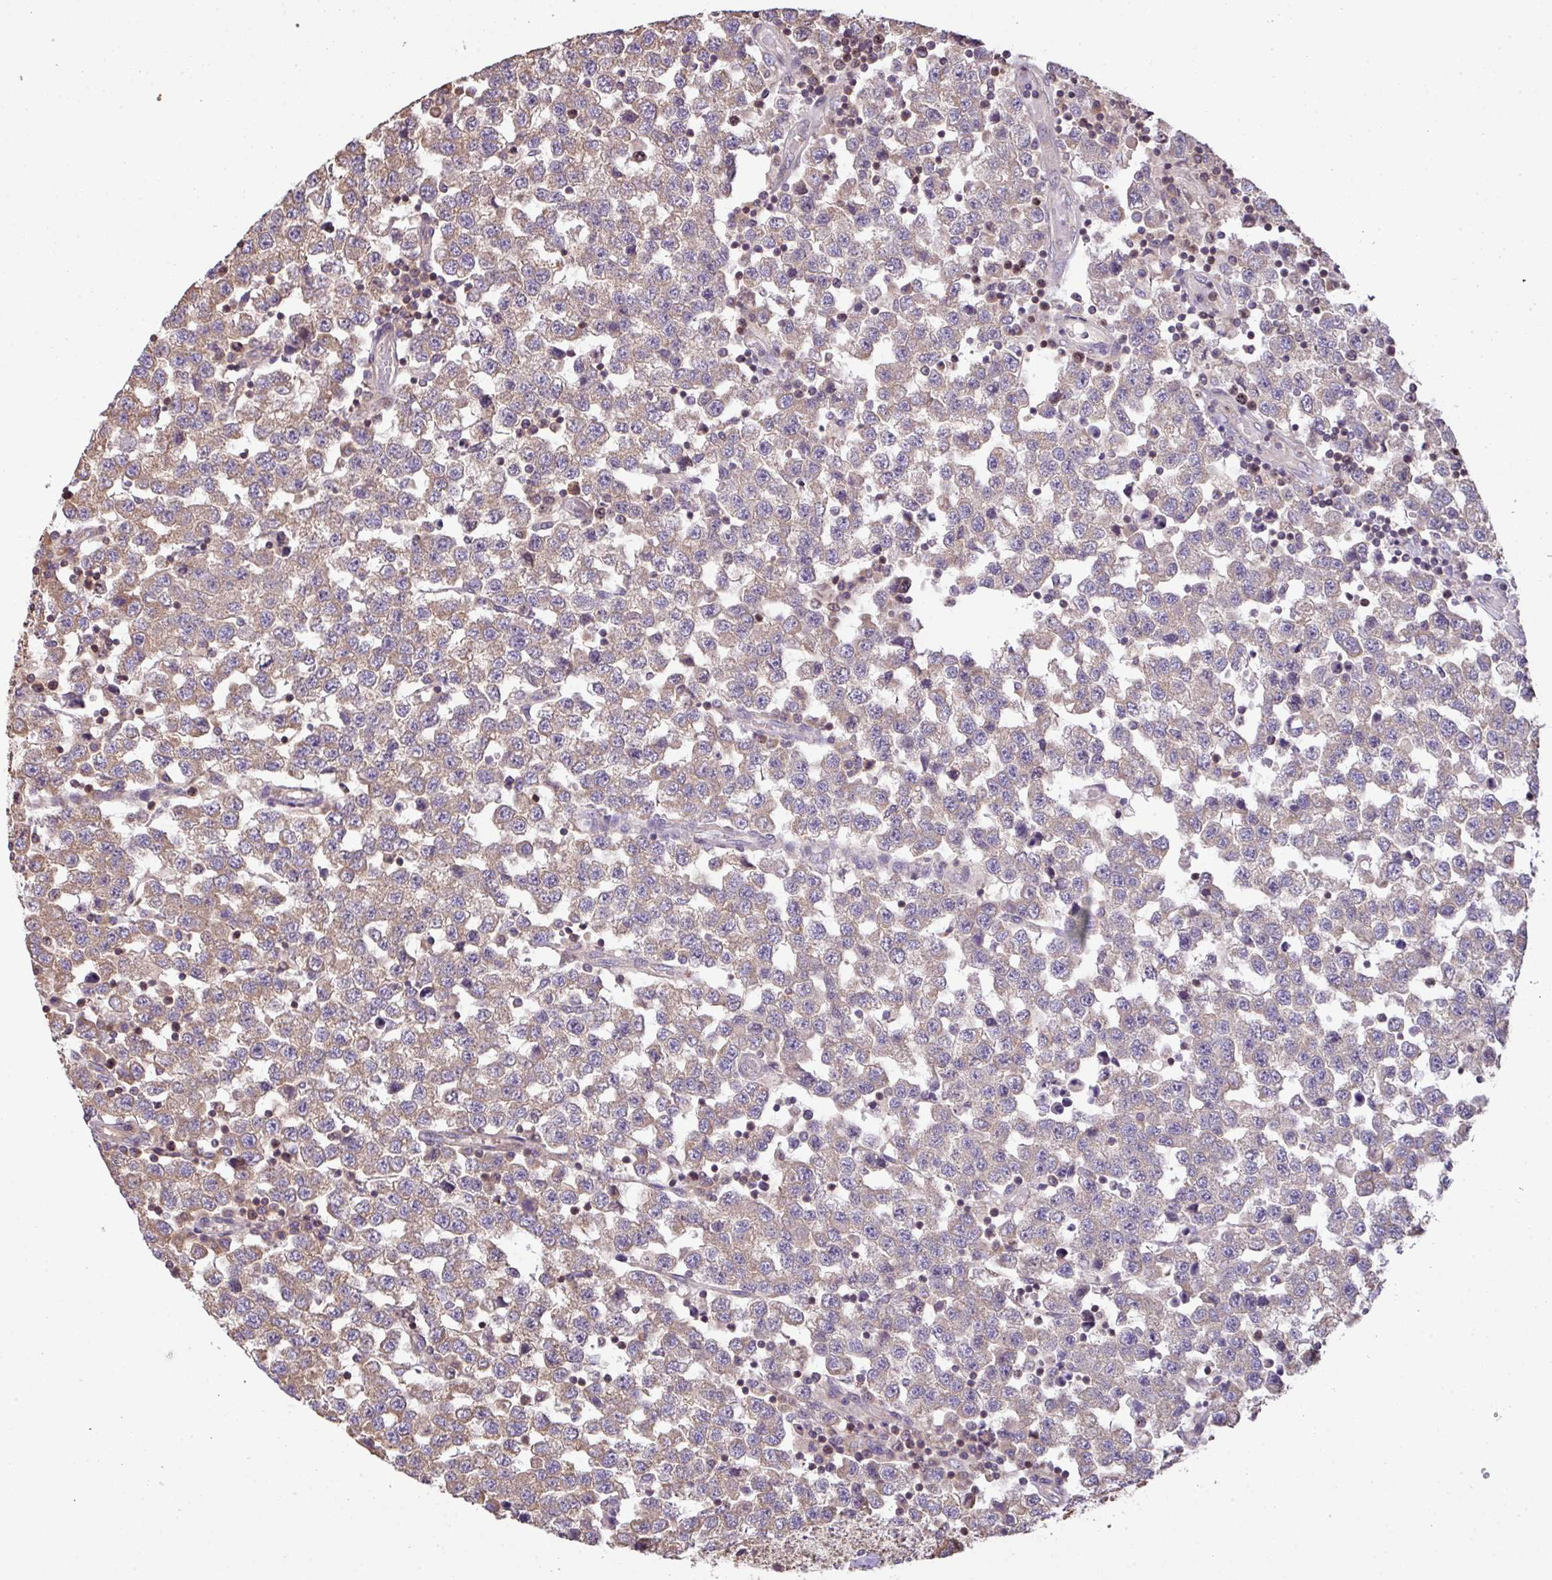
{"staining": {"intensity": "weak", "quantity": ">75%", "location": "cytoplasmic/membranous"}, "tissue": "testis cancer", "cell_type": "Tumor cells", "image_type": "cancer", "snomed": [{"axis": "morphology", "description": "Seminoma, NOS"}, {"axis": "topography", "description": "Testis"}], "caption": "The immunohistochemical stain highlights weak cytoplasmic/membranous staining in tumor cells of testis cancer (seminoma) tissue.", "gene": "VENTX", "patient": {"sex": "male", "age": 34}}